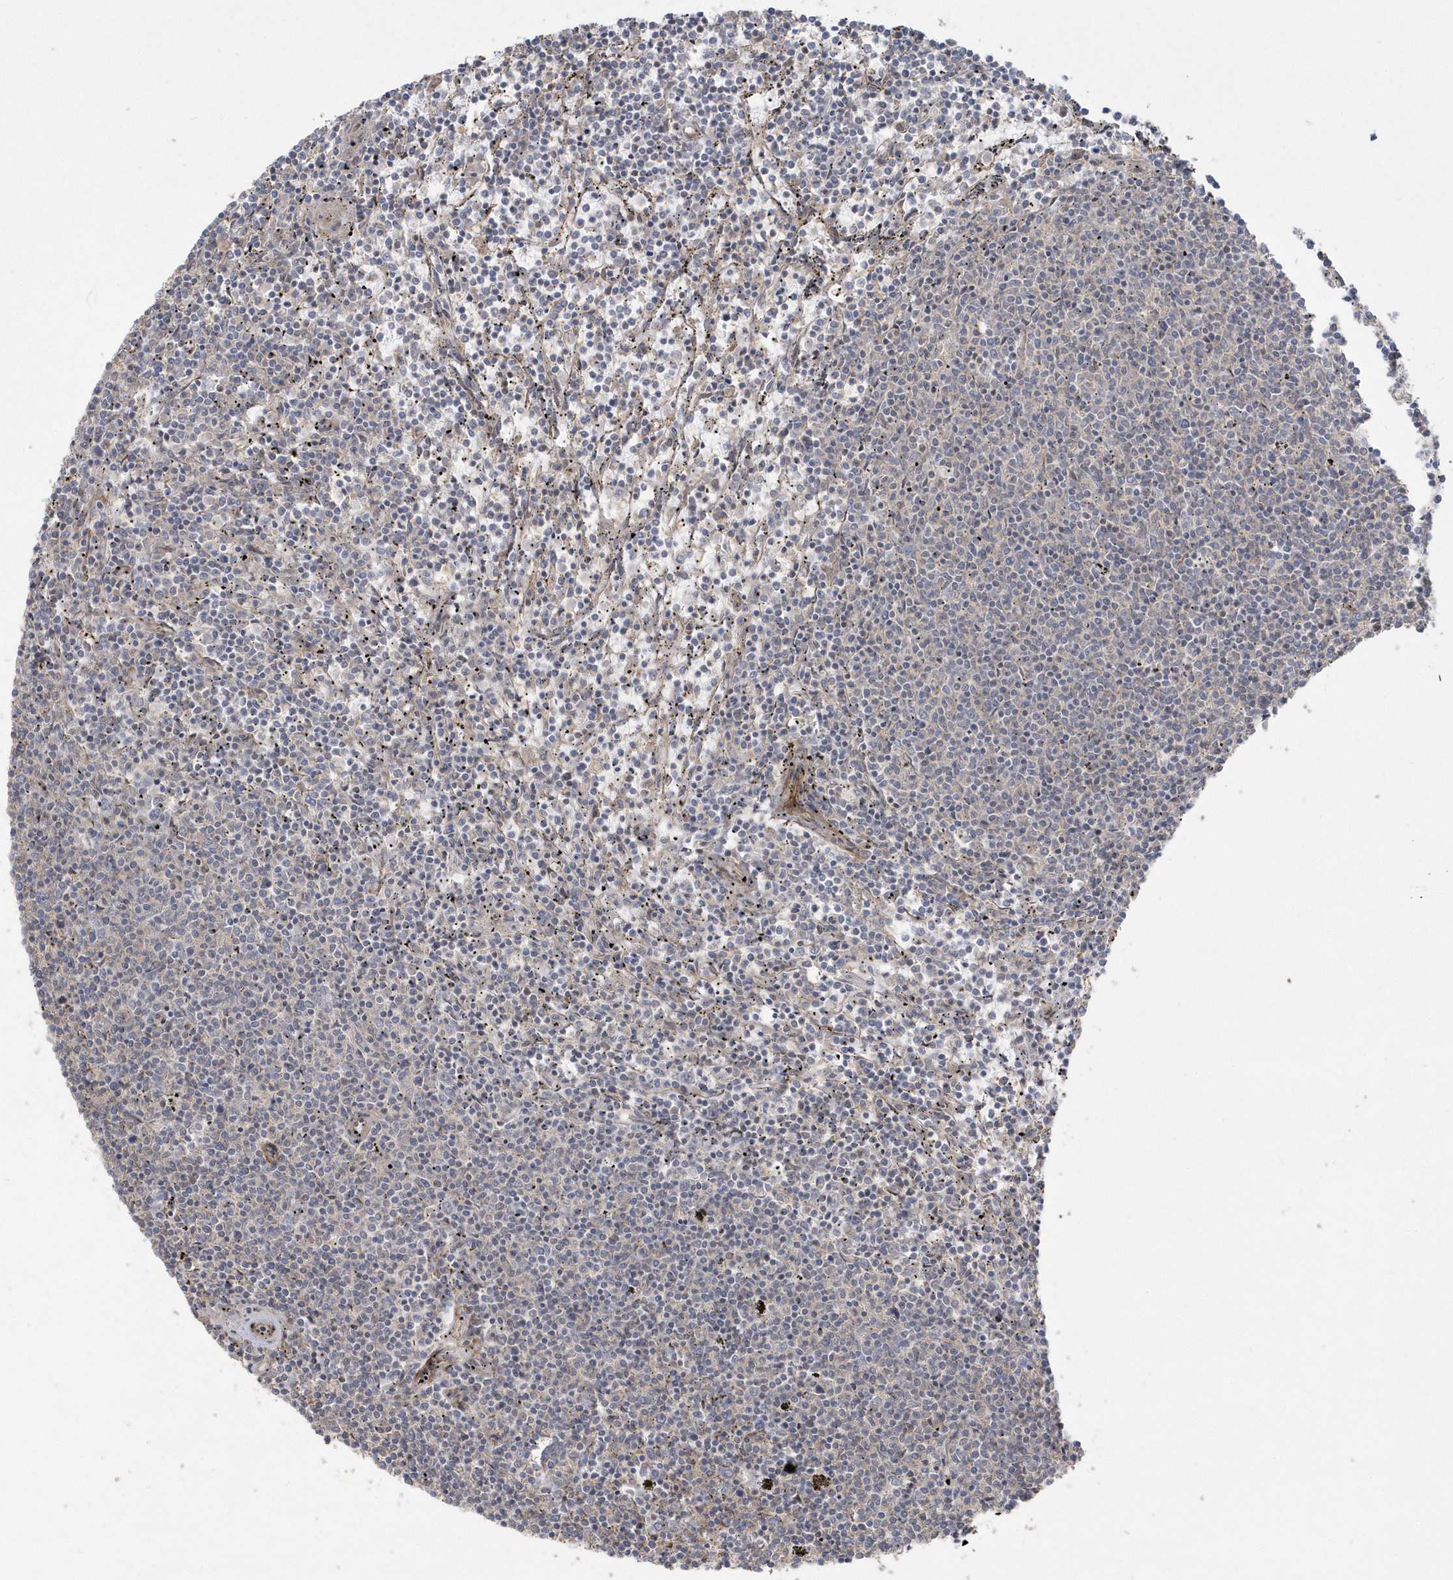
{"staining": {"intensity": "negative", "quantity": "none", "location": "none"}, "tissue": "lymphoma", "cell_type": "Tumor cells", "image_type": "cancer", "snomed": [{"axis": "morphology", "description": "Malignant lymphoma, non-Hodgkin's type, Low grade"}, {"axis": "topography", "description": "Spleen"}], "caption": "The immunohistochemistry image has no significant staining in tumor cells of malignant lymphoma, non-Hodgkin's type (low-grade) tissue.", "gene": "ARMC8", "patient": {"sex": "female", "age": 50}}